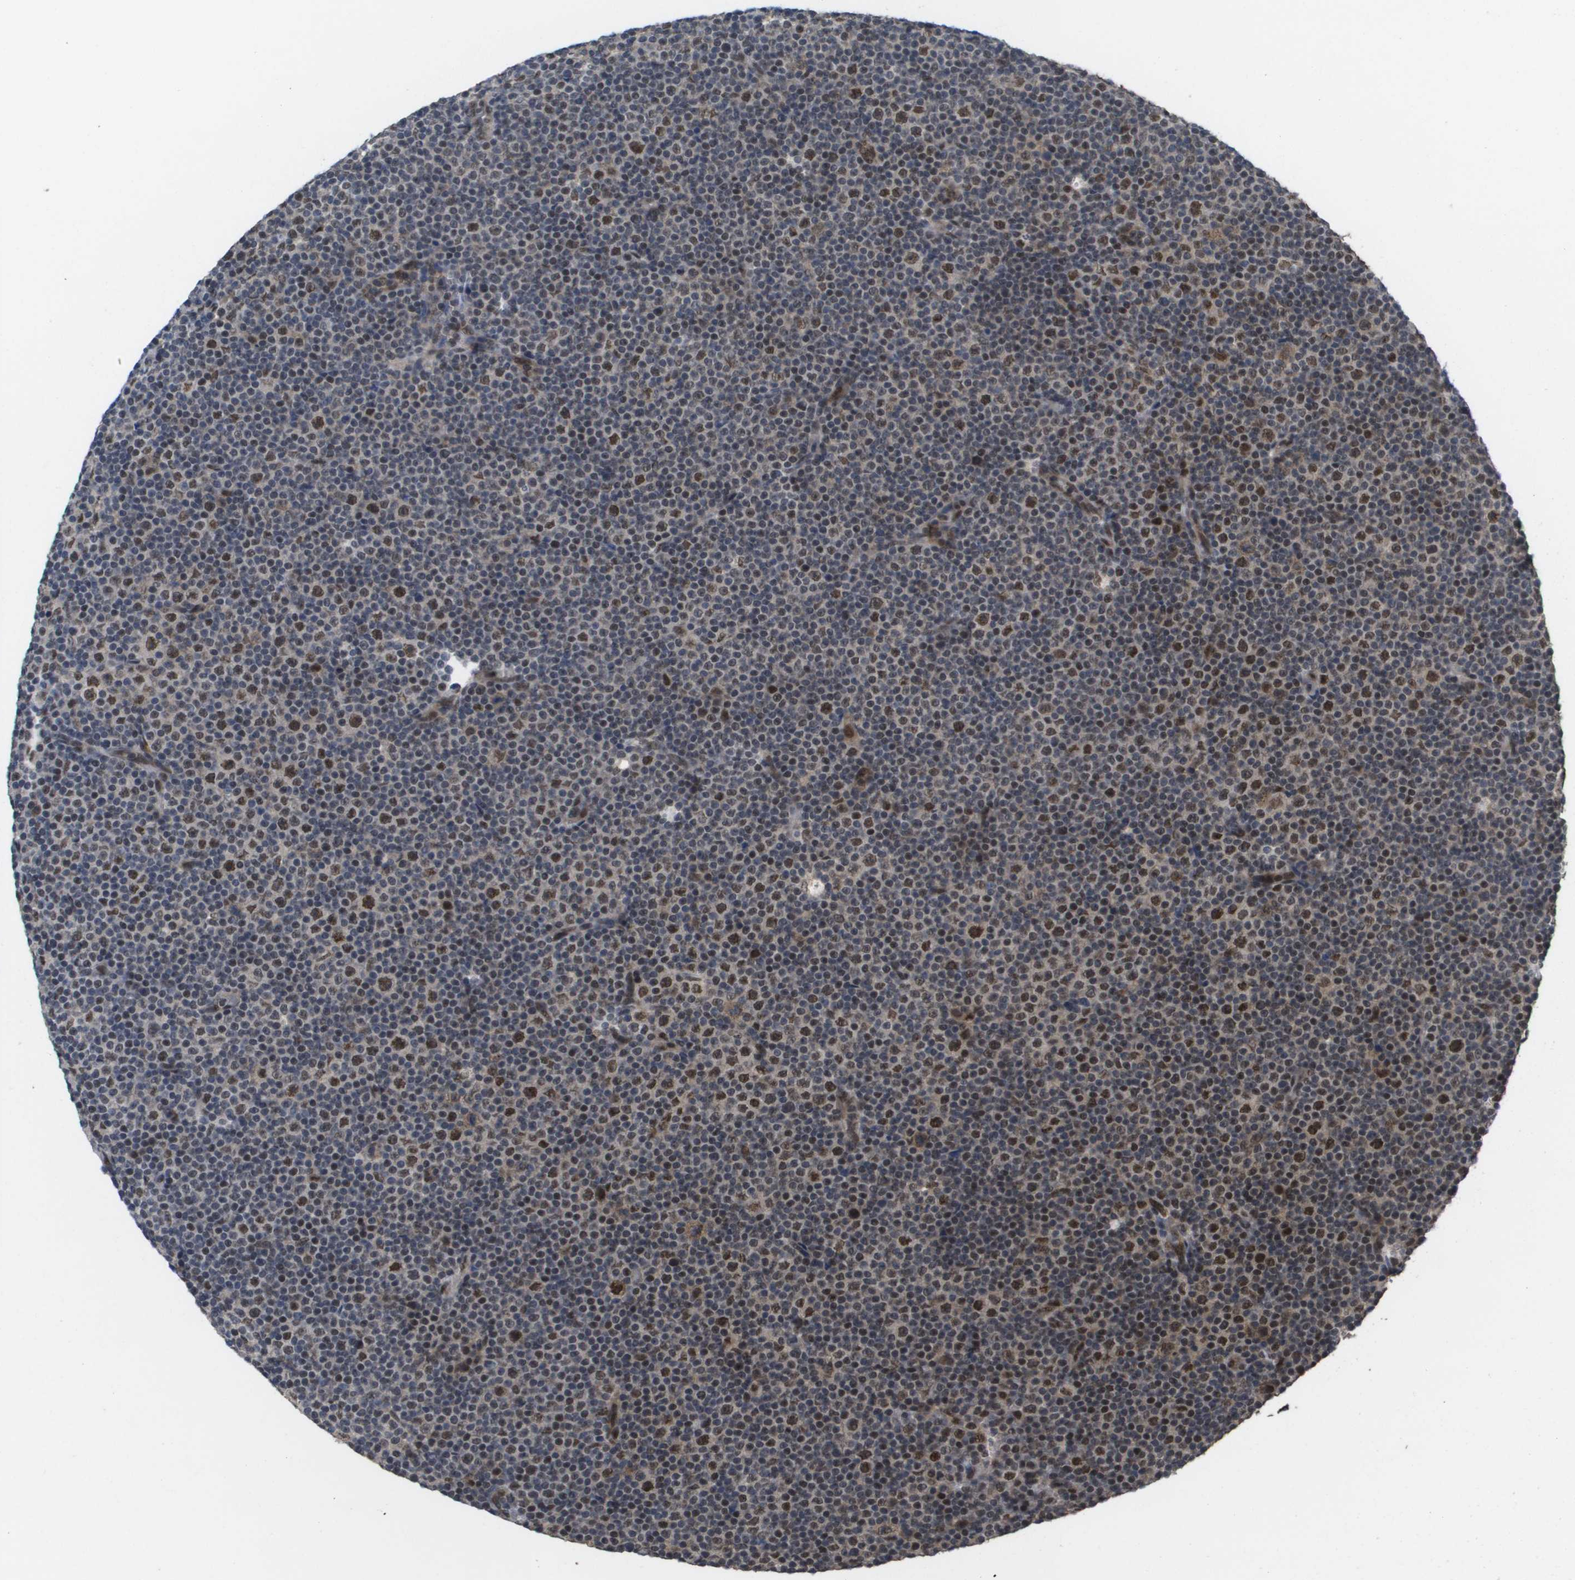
{"staining": {"intensity": "moderate", "quantity": "25%-75%", "location": "nuclear"}, "tissue": "lymphoma", "cell_type": "Tumor cells", "image_type": "cancer", "snomed": [{"axis": "morphology", "description": "Malignant lymphoma, non-Hodgkin's type, Low grade"}, {"axis": "topography", "description": "Lymph node"}], "caption": "A medium amount of moderate nuclear positivity is present in approximately 25%-75% of tumor cells in lymphoma tissue.", "gene": "AMBRA1", "patient": {"sex": "female", "age": 67}}